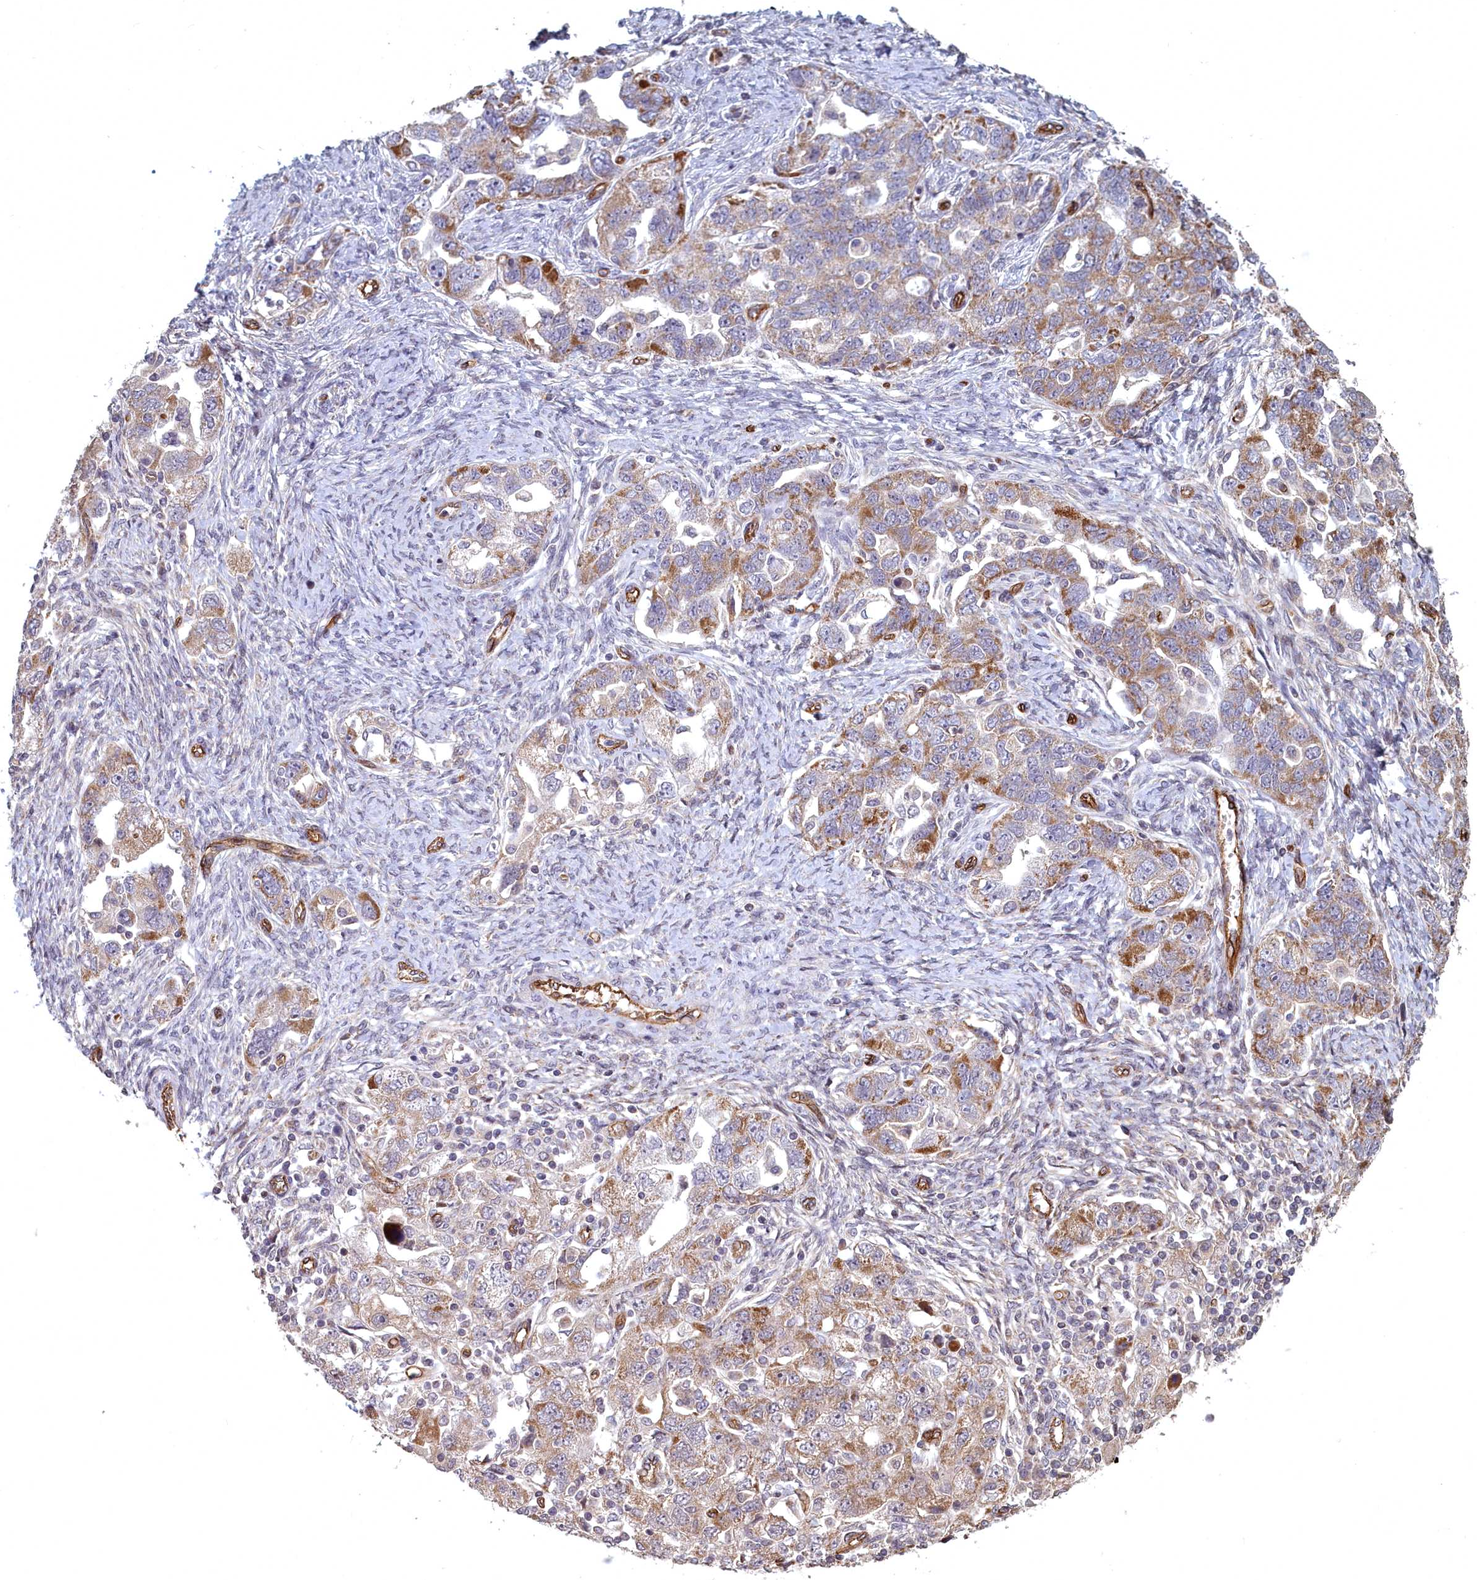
{"staining": {"intensity": "moderate", "quantity": ">75%", "location": "cytoplasmic/membranous"}, "tissue": "ovarian cancer", "cell_type": "Tumor cells", "image_type": "cancer", "snomed": [{"axis": "morphology", "description": "Carcinoma, NOS"}, {"axis": "morphology", "description": "Cystadenocarcinoma, serous, NOS"}, {"axis": "topography", "description": "Ovary"}], "caption": "Human ovarian carcinoma stained for a protein (brown) shows moderate cytoplasmic/membranous positive positivity in about >75% of tumor cells.", "gene": "TSPYL4", "patient": {"sex": "female", "age": 69}}